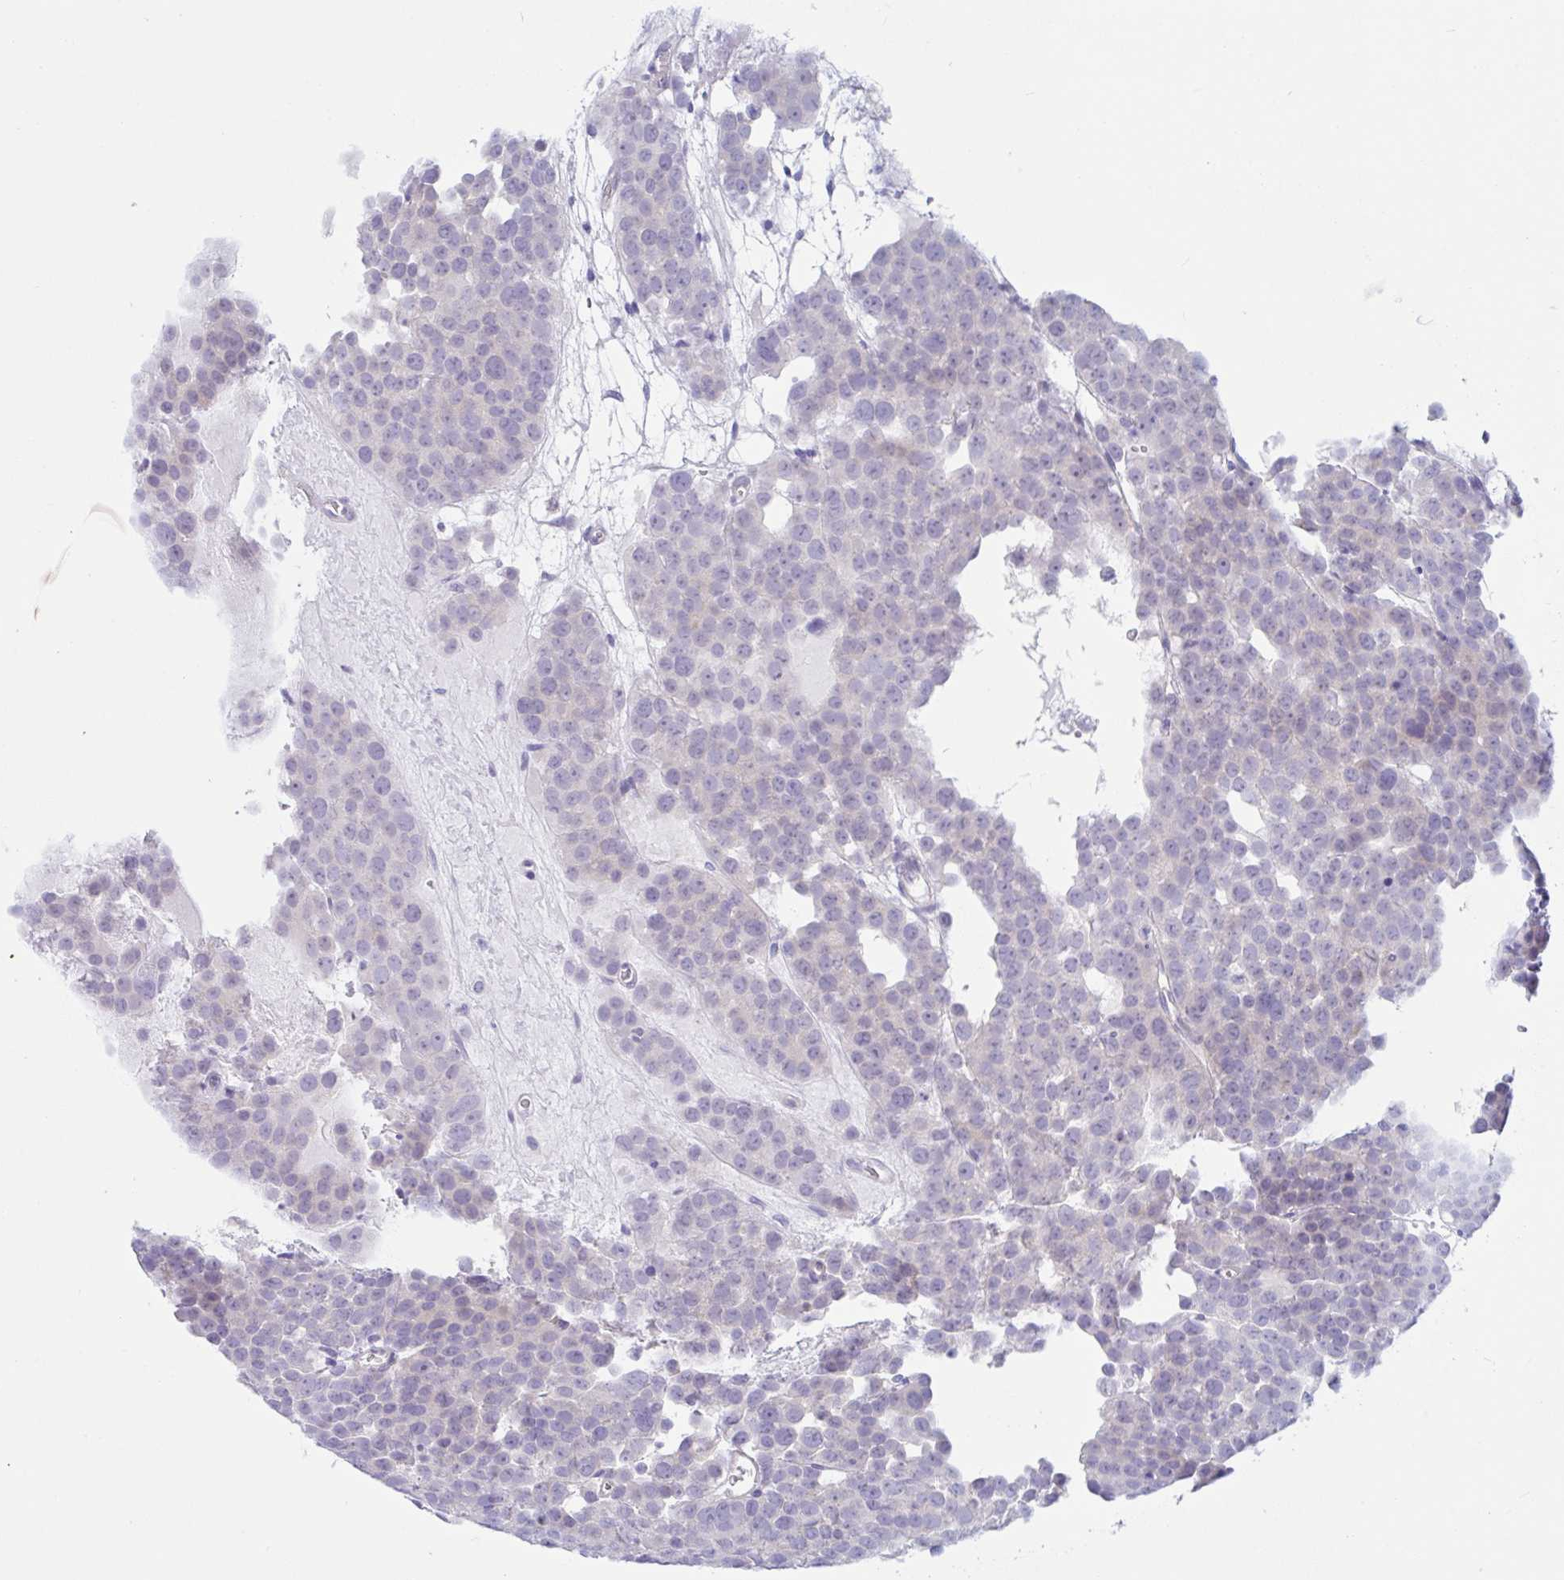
{"staining": {"intensity": "weak", "quantity": "<25%", "location": "cytoplasmic/membranous"}, "tissue": "testis cancer", "cell_type": "Tumor cells", "image_type": "cancer", "snomed": [{"axis": "morphology", "description": "Seminoma, NOS"}, {"axis": "topography", "description": "Testis"}], "caption": "This is an IHC photomicrograph of human testis cancer. There is no positivity in tumor cells.", "gene": "OR6N2", "patient": {"sex": "male", "age": 71}}